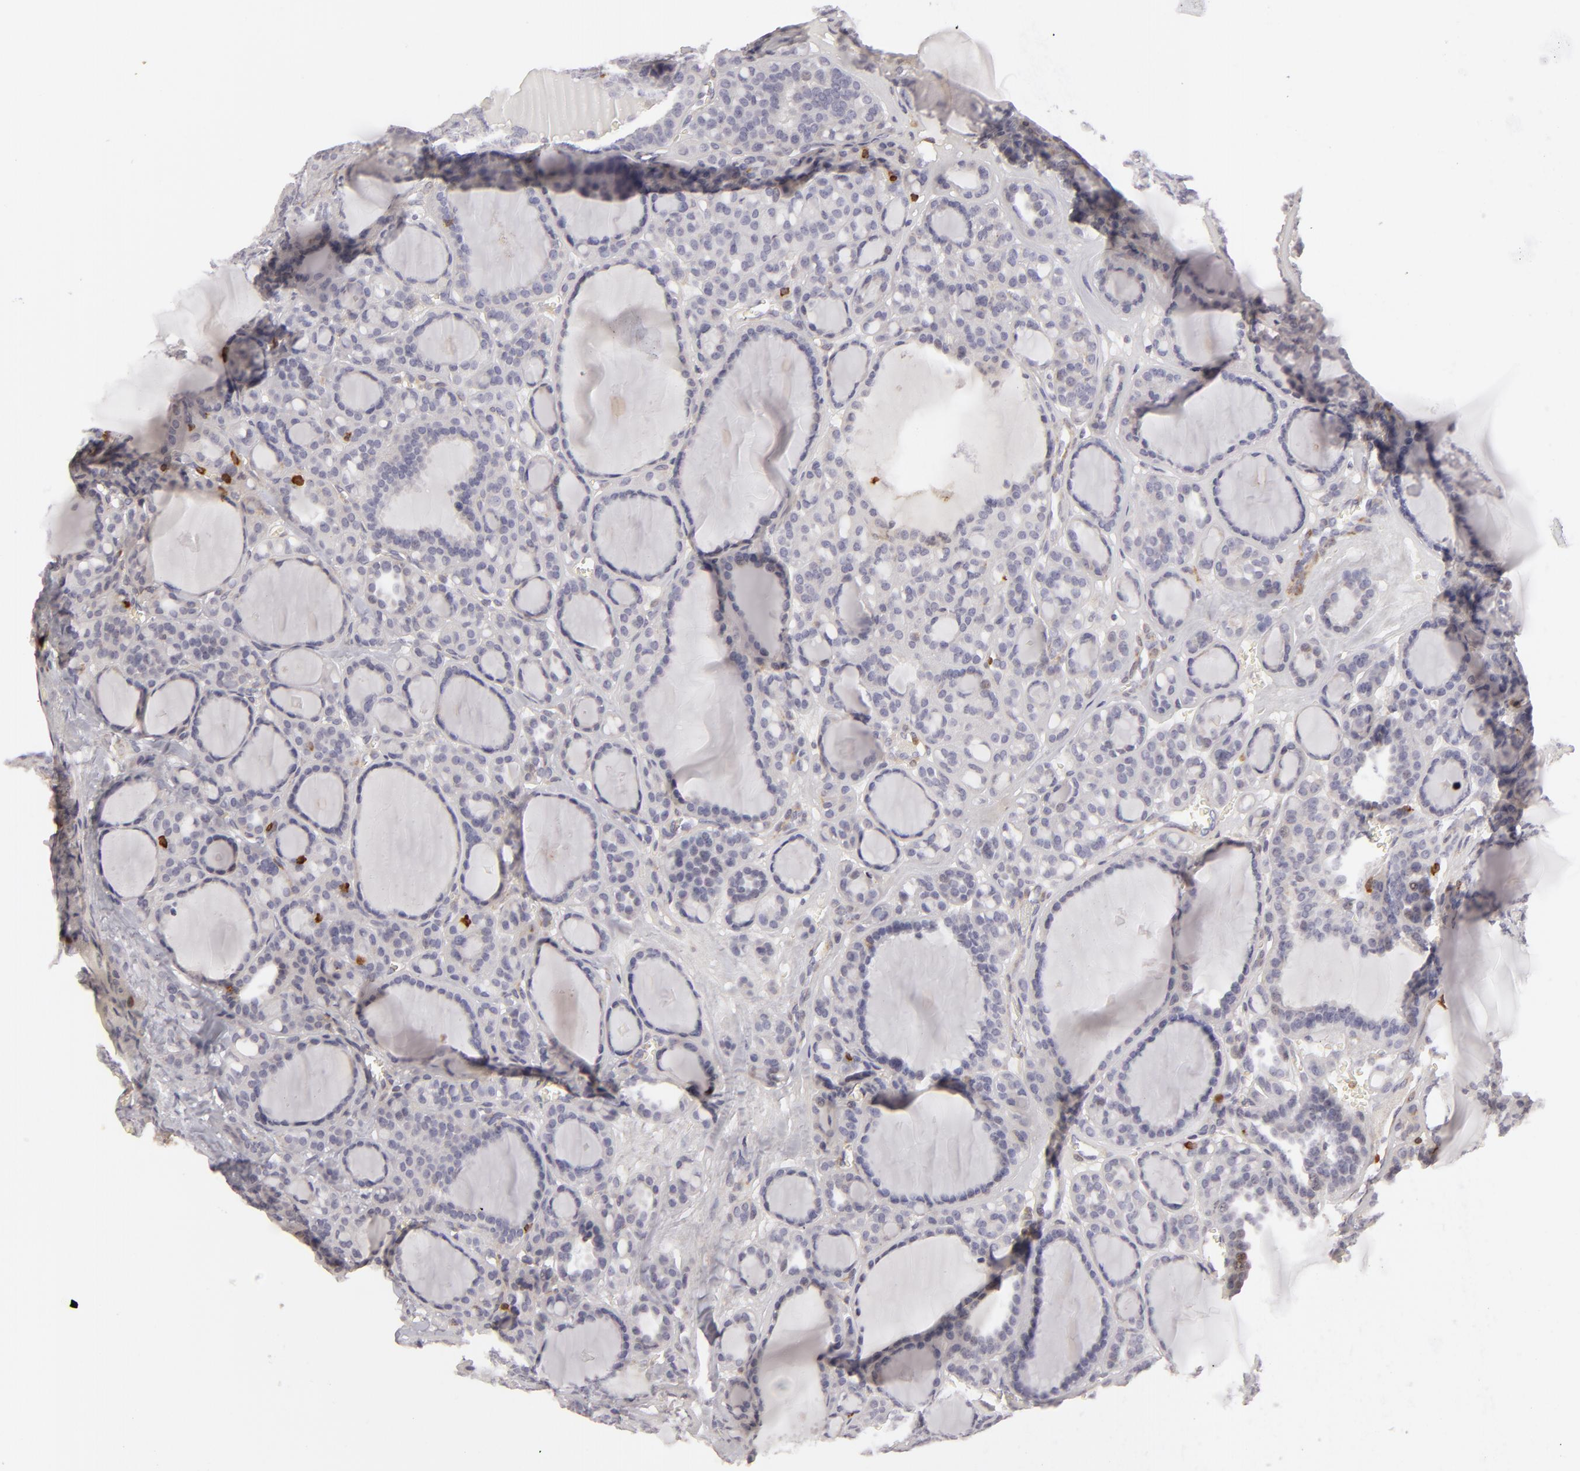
{"staining": {"intensity": "negative", "quantity": "none", "location": "none"}, "tissue": "thyroid cancer", "cell_type": "Tumor cells", "image_type": "cancer", "snomed": [{"axis": "morphology", "description": "Follicular adenoma carcinoma, NOS"}, {"axis": "topography", "description": "Thyroid gland"}], "caption": "The immunohistochemistry (IHC) histopathology image has no significant expression in tumor cells of thyroid follicular adenoma carcinoma tissue.", "gene": "APOBEC3G", "patient": {"sex": "female", "age": 71}}